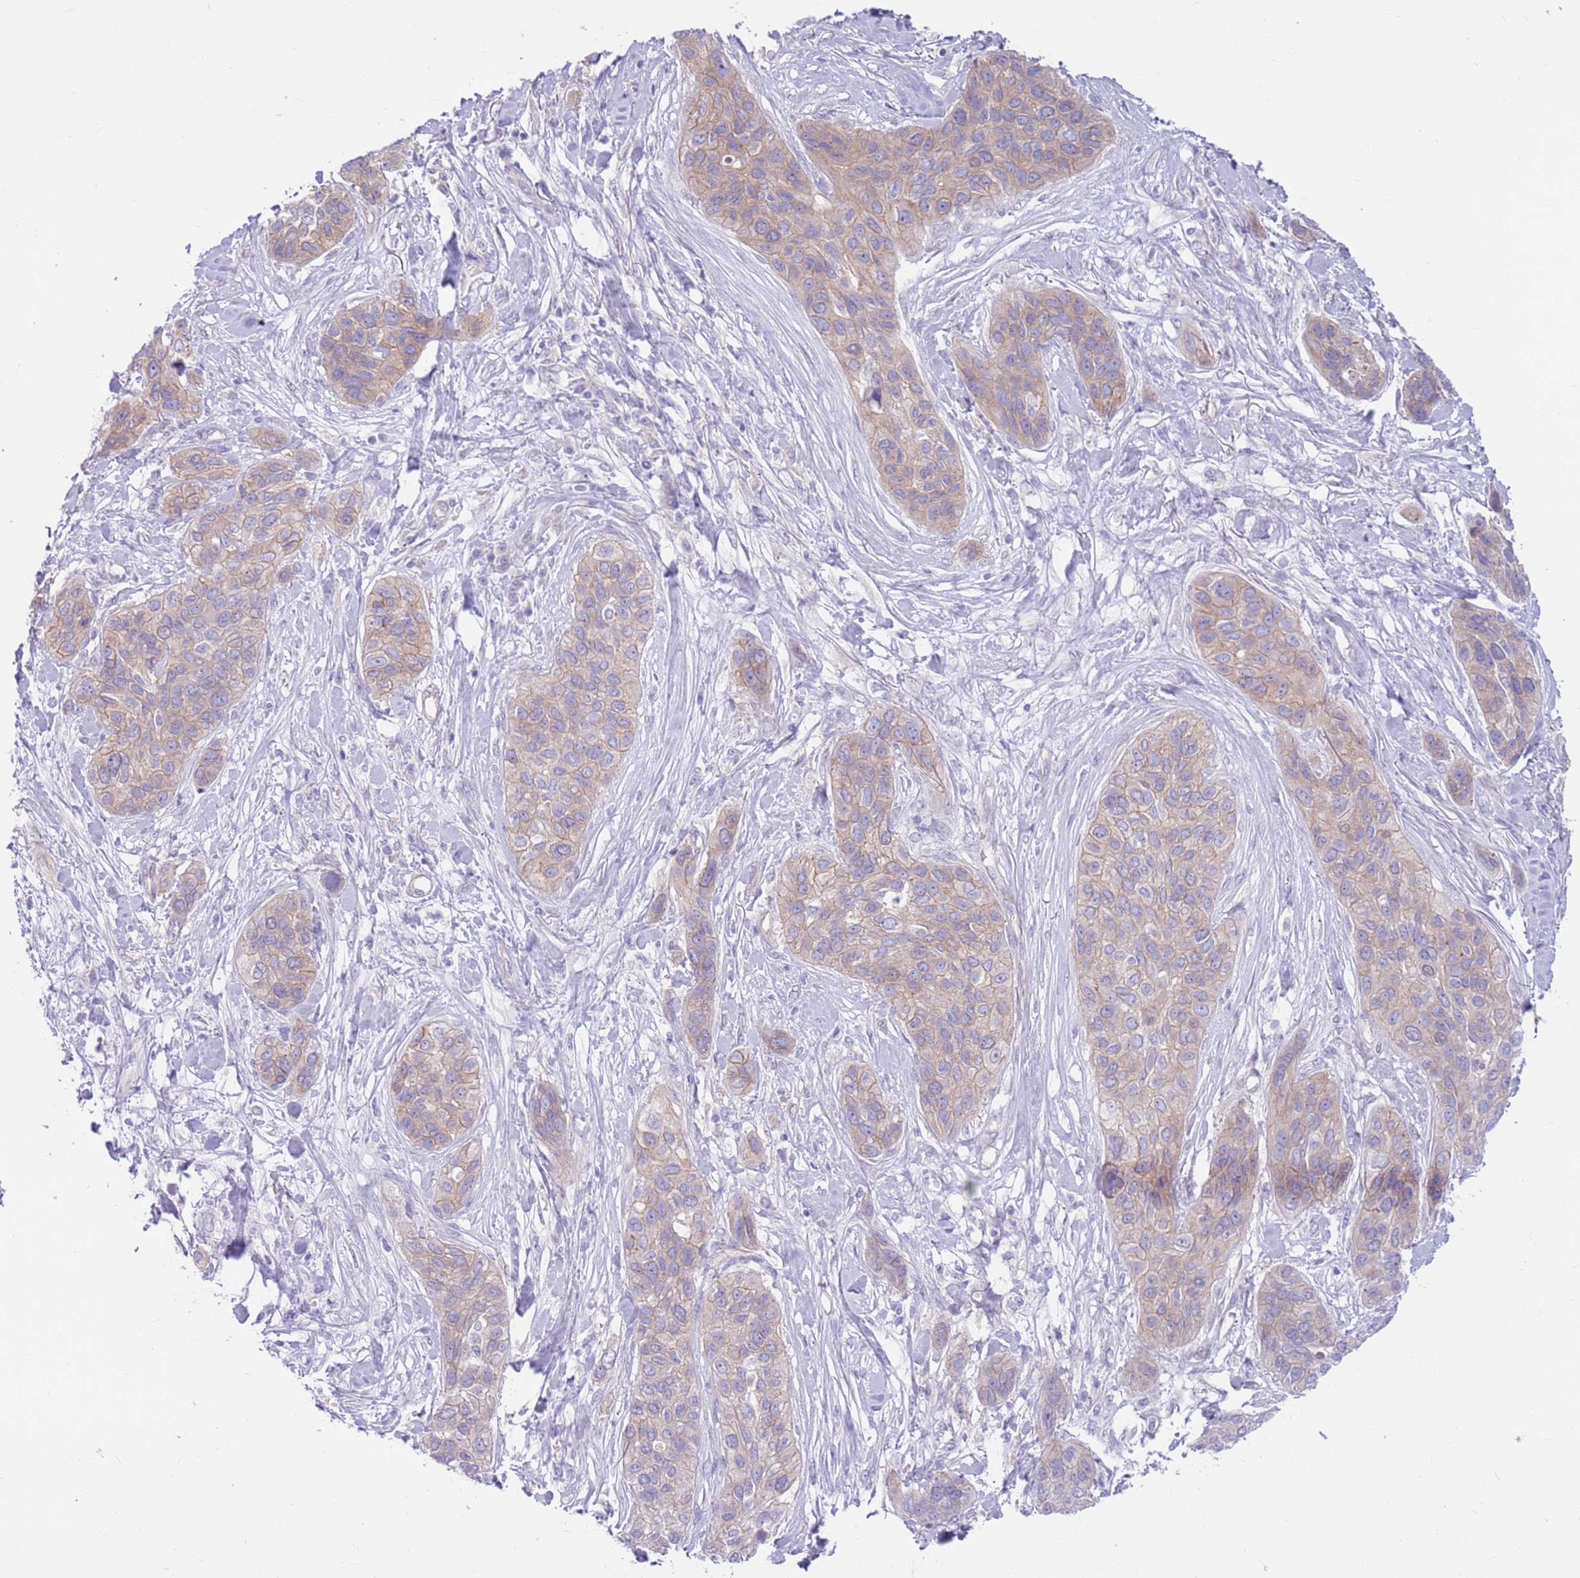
{"staining": {"intensity": "weak", "quantity": "25%-75%", "location": "cytoplasmic/membranous"}, "tissue": "lung cancer", "cell_type": "Tumor cells", "image_type": "cancer", "snomed": [{"axis": "morphology", "description": "Squamous cell carcinoma, NOS"}, {"axis": "topography", "description": "Lung"}], "caption": "The histopathology image reveals staining of squamous cell carcinoma (lung), revealing weak cytoplasmic/membranous protein staining (brown color) within tumor cells. The staining was performed using DAB, with brown indicating positive protein expression. Nuclei are stained blue with hematoxylin.", "gene": "PARP8", "patient": {"sex": "female", "age": 70}}